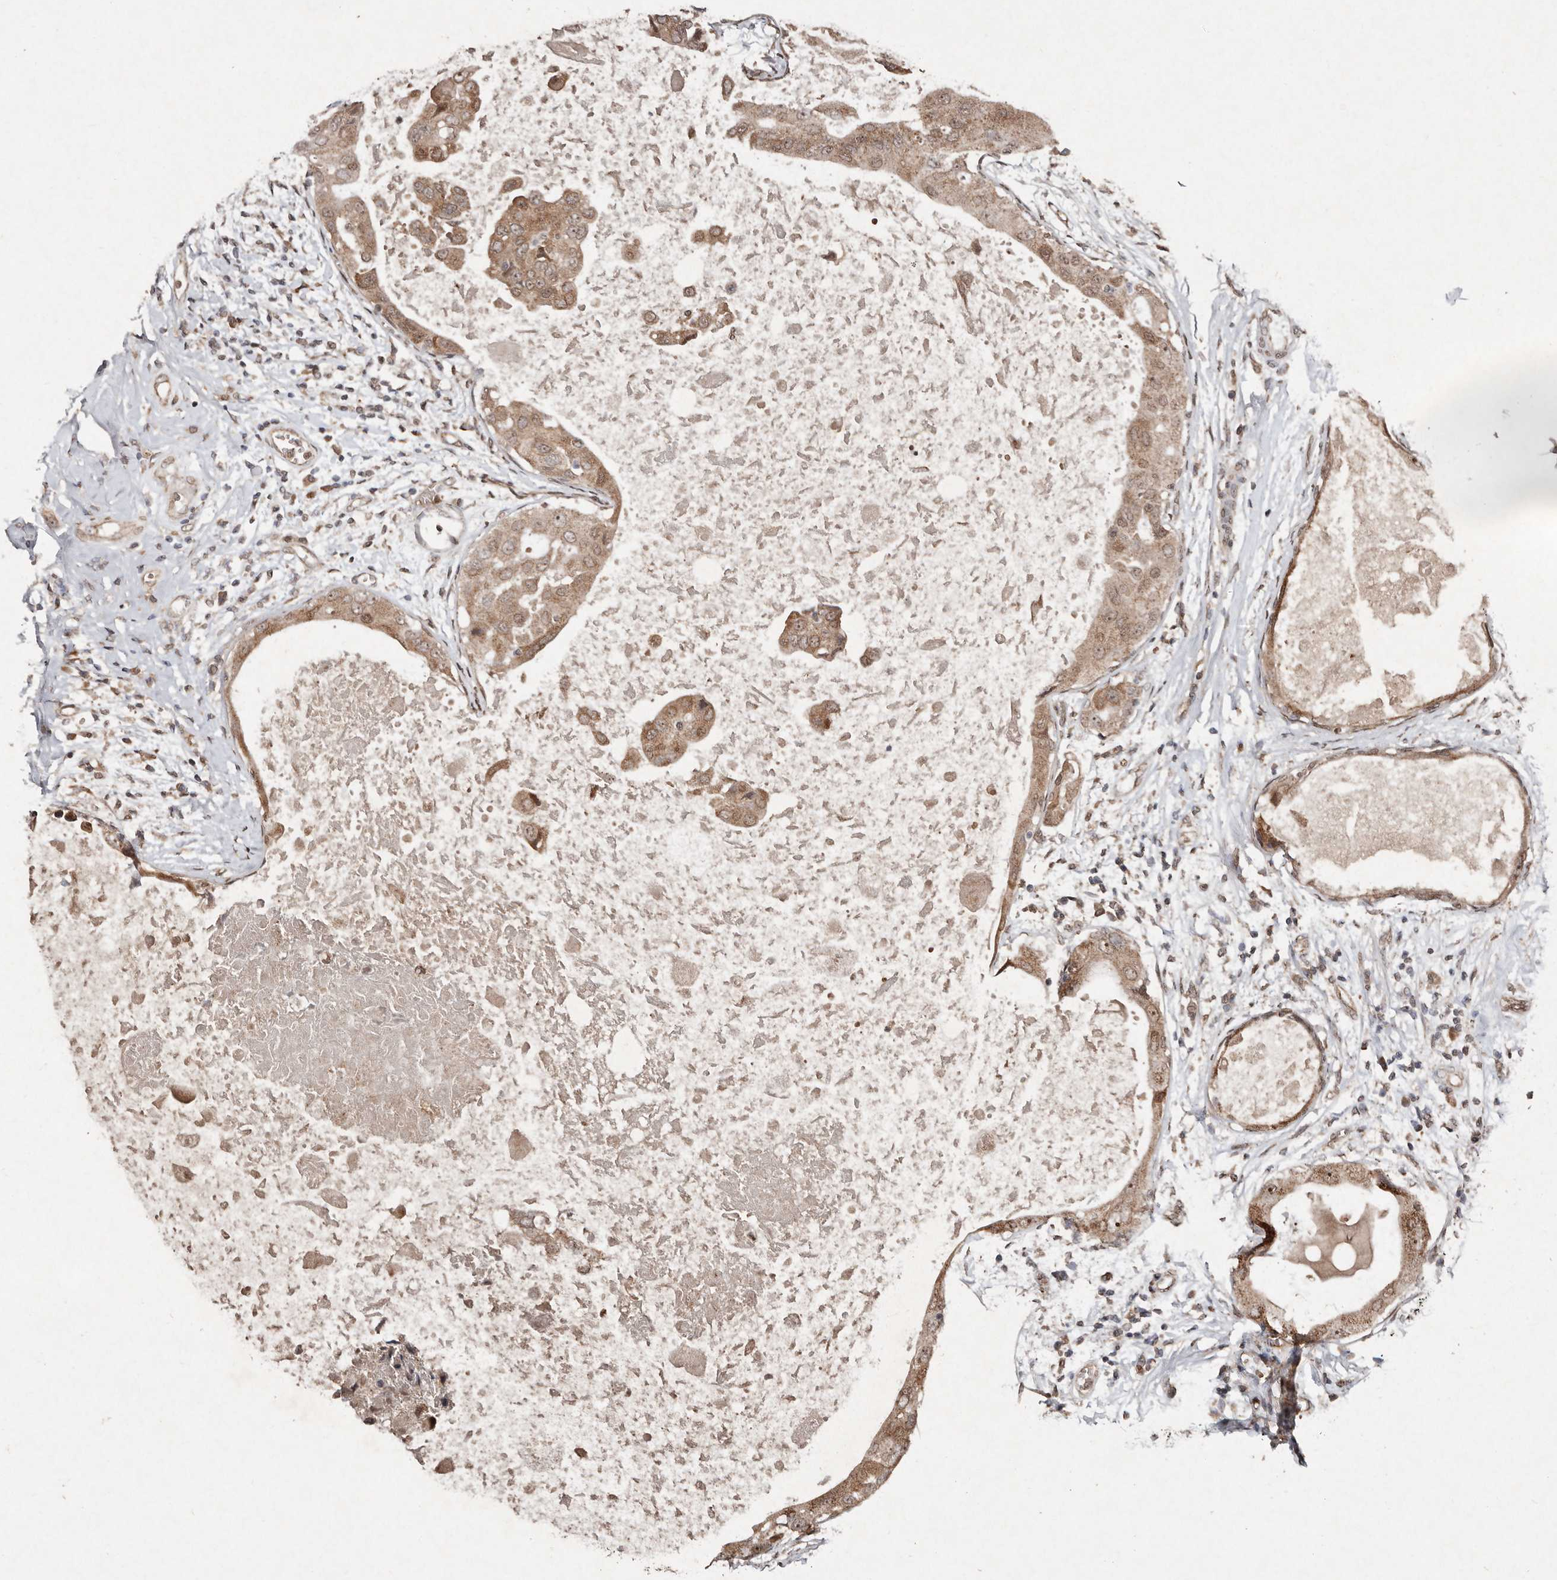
{"staining": {"intensity": "moderate", "quantity": ">75%", "location": "cytoplasmic/membranous,nuclear"}, "tissue": "breast cancer", "cell_type": "Tumor cells", "image_type": "cancer", "snomed": [{"axis": "morphology", "description": "Duct carcinoma"}, {"axis": "topography", "description": "Breast"}], "caption": "IHC photomicrograph of neoplastic tissue: human infiltrating ductal carcinoma (breast) stained using IHC displays medium levels of moderate protein expression localized specifically in the cytoplasmic/membranous and nuclear of tumor cells, appearing as a cytoplasmic/membranous and nuclear brown color.", "gene": "DIP2C", "patient": {"sex": "female", "age": 27}}